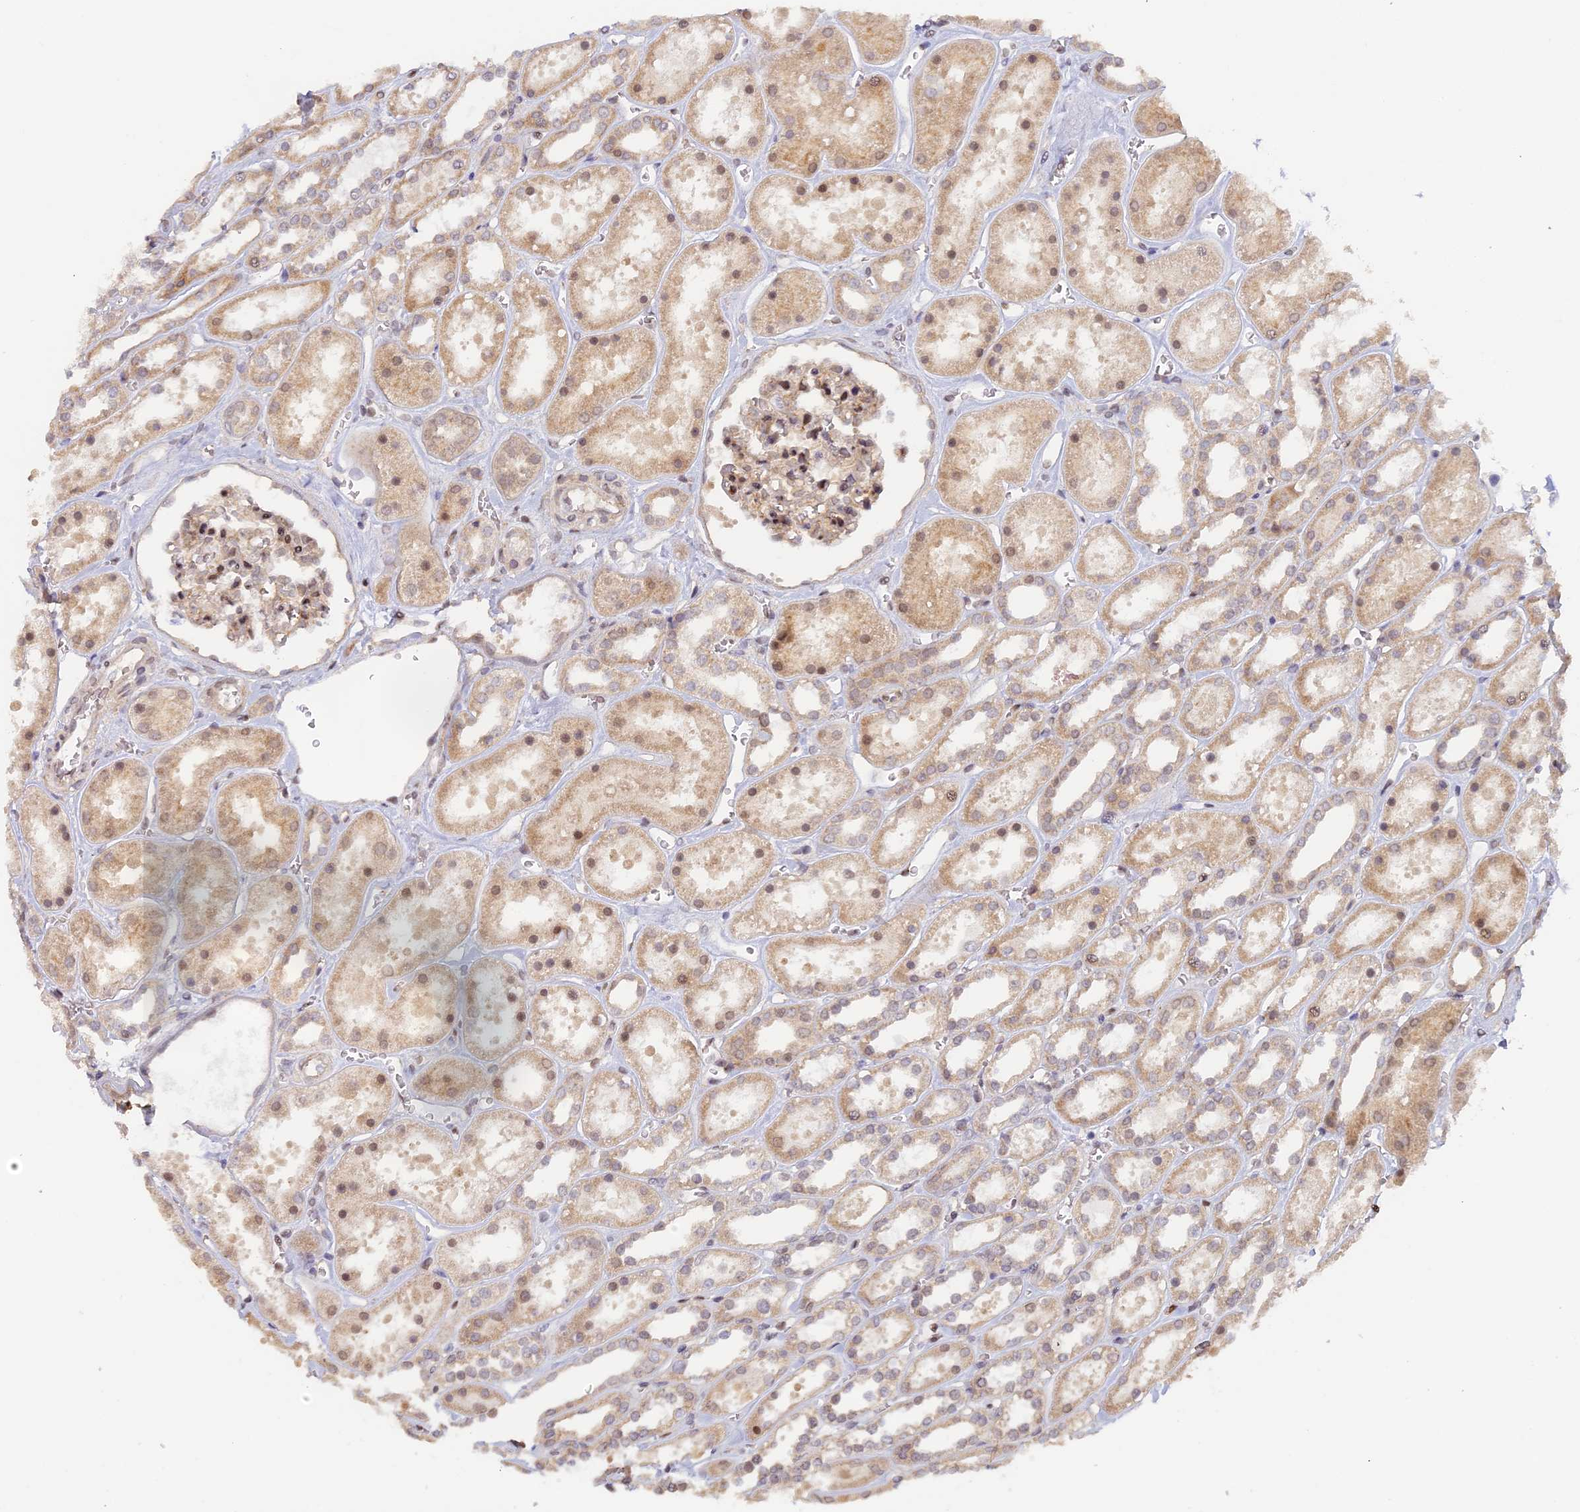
{"staining": {"intensity": "moderate", "quantity": "25%-75%", "location": "nuclear"}, "tissue": "kidney", "cell_type": "Cells in glomeruli", "image_type": "normal", "snomed": [{"axis": "morphology", "description": "Normal tissue, NOS"}, {"axis": "topography", "description": "Kidney"}], "caption": "IHC of normal human kidney shows medium levels of moderate nuclear expression in approximately 25%-75% of cells in glomeruli.", "gene": "MYBL2", "patient": {"sex": "female", "age": 41}}